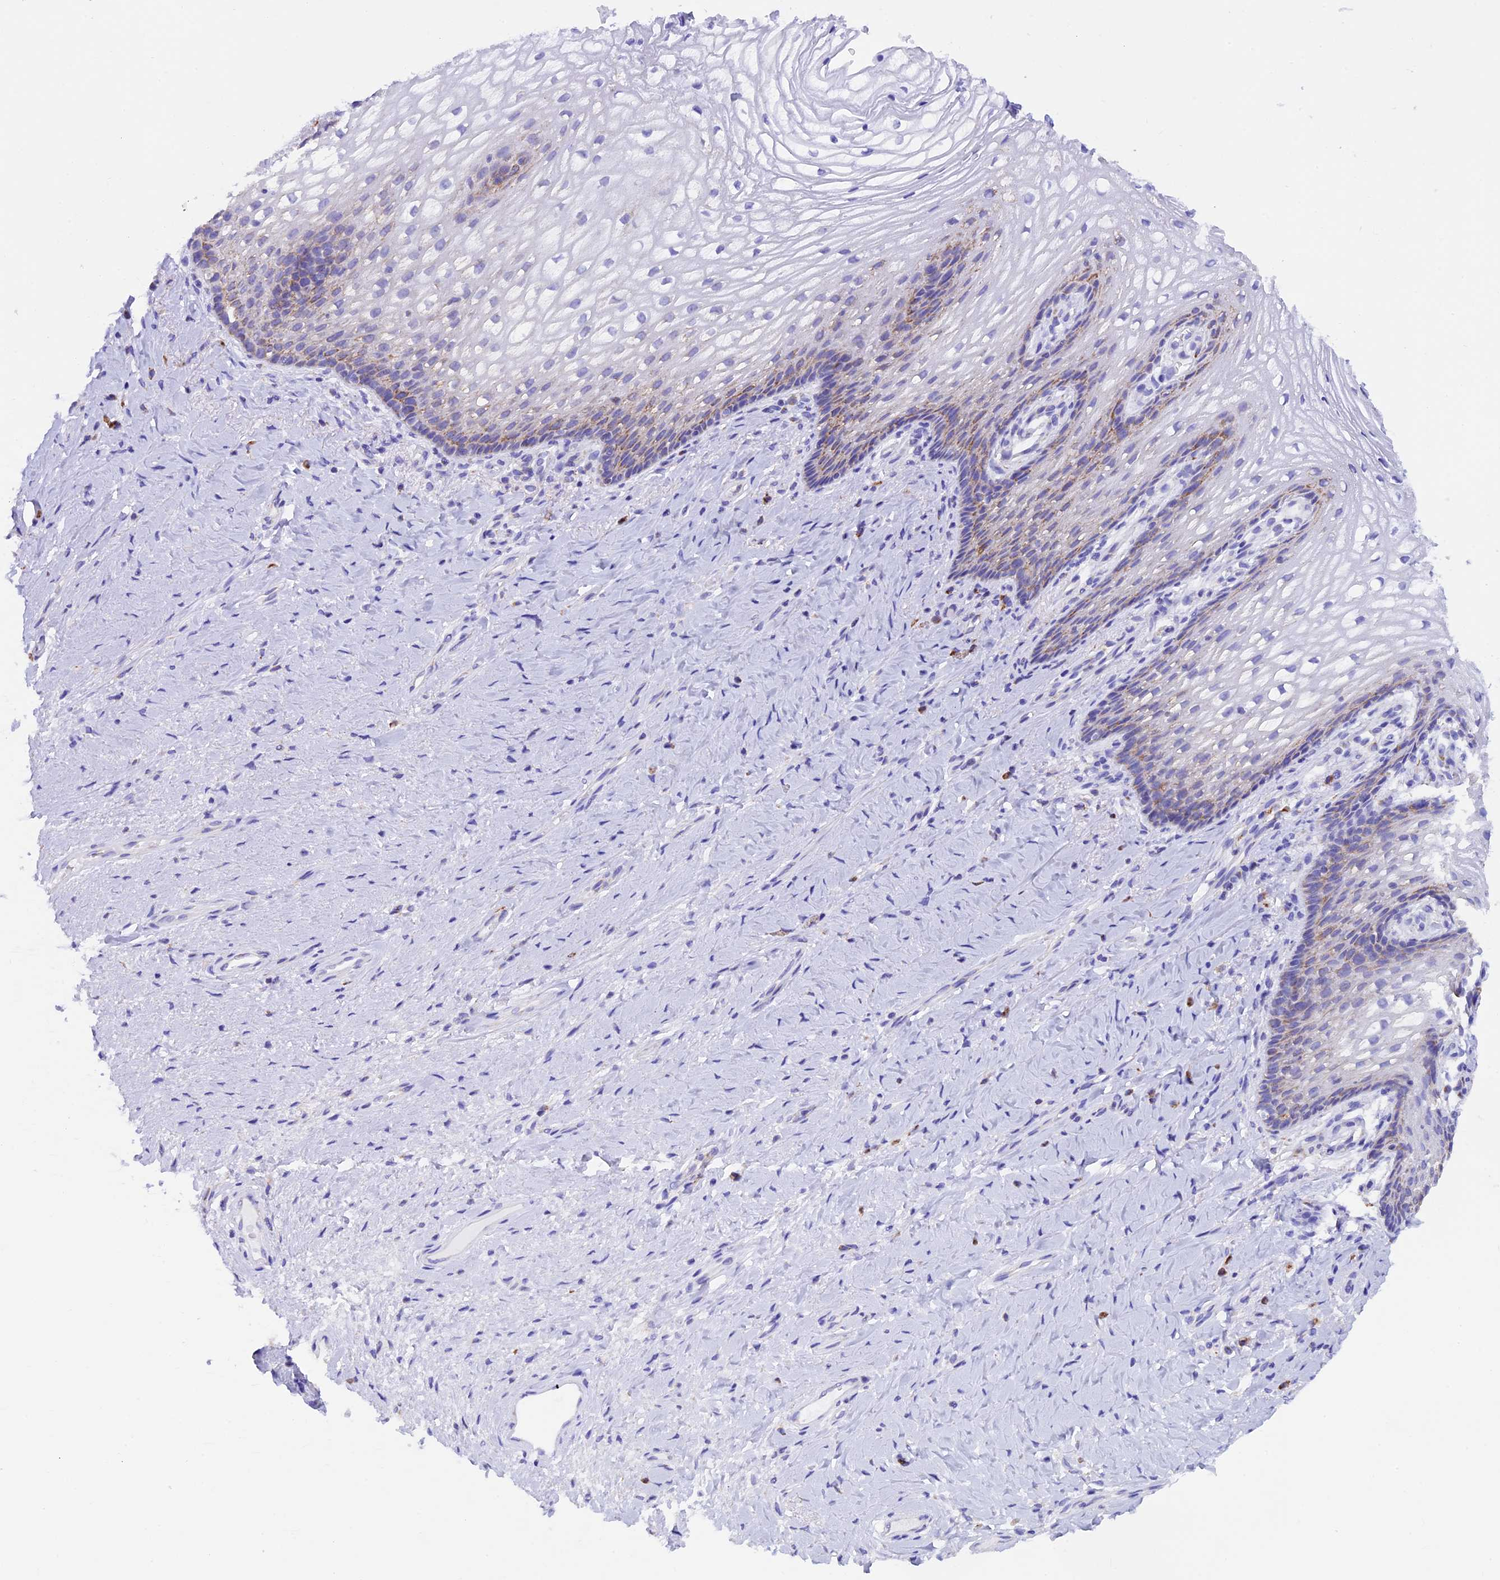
{"staining": {"intensity": "moderate", "quantity": "<25%", "location": "cytoplasmic/membranous"}, "tissue": "vagina", "cell_type": "Squamous epithelial cells", "image_type": "normal", "snomed": [{"axis": "morphology", "description": "Normal tissue, NOS"}, {"axis": "topography", "description": "Vagina"}], "caption": "A photomicrograph of vagina stained for a protein shows moderate cytoplasmic/membranous brown staining in squamous epithelial cells.", "gene": "SLC8B1", "patient": {"sex": "female", "age": 60}}